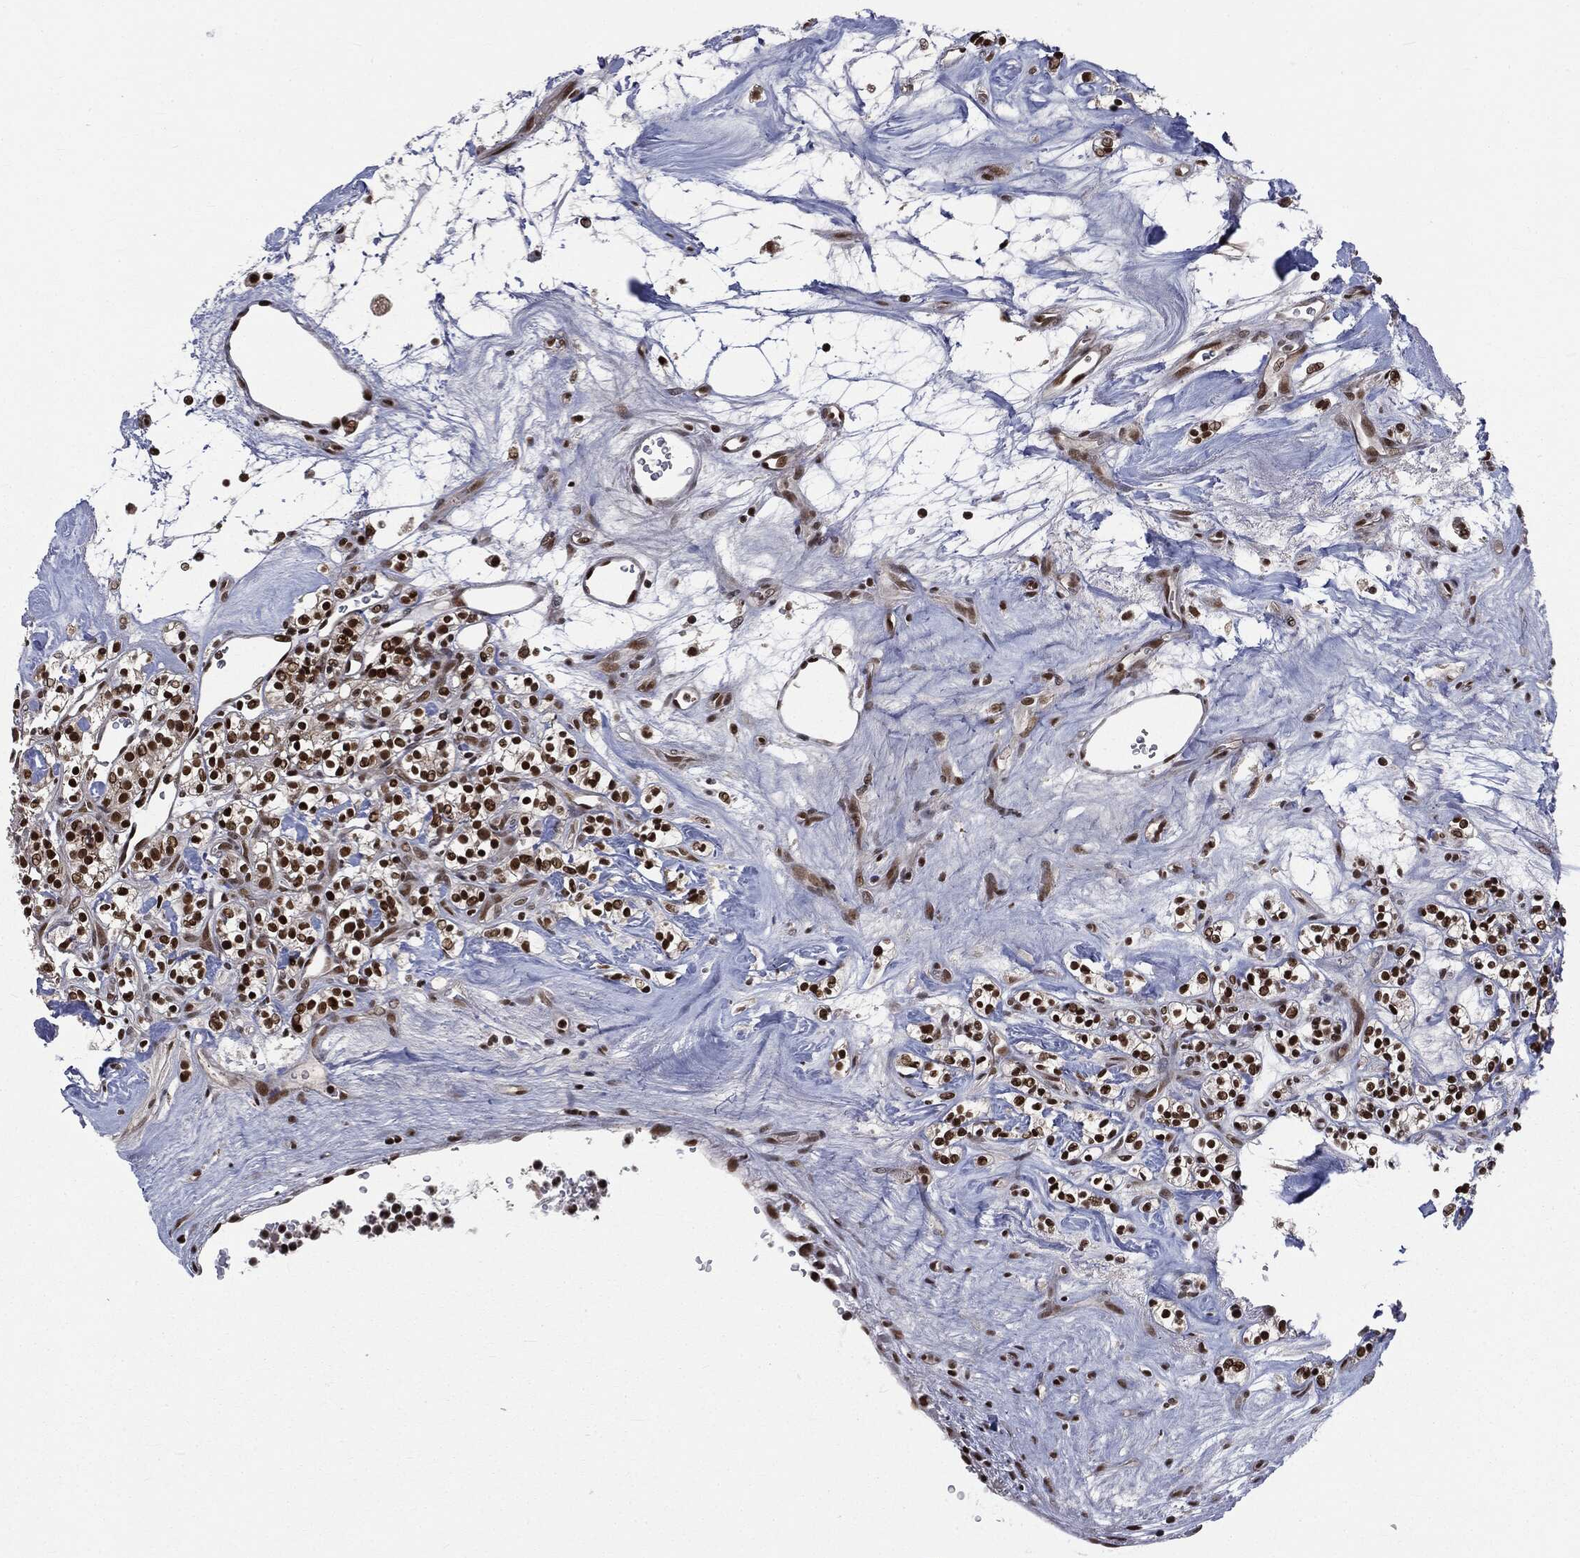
{"staining": {"intensity": "strong", "quantity": ">75%", "location": "nuclear"}, "tissue": "renal cancer", "cell_type": "Tumor cells", "image_type": "cancer", "snomed": [{"axis": "morphology", "description": "Adenocarcinoma, NOS"}, {"axis": "topography", "description": "Kidney"}], "caption": "A high-resolution image shows immunohistochemistry staining of renal cancer (adenocarcinoma), which displays strong nuclear expression in approximately >75% of tumor cells.", "gene": "DPH2", "patient": {"sex": "male", "age": 77}}